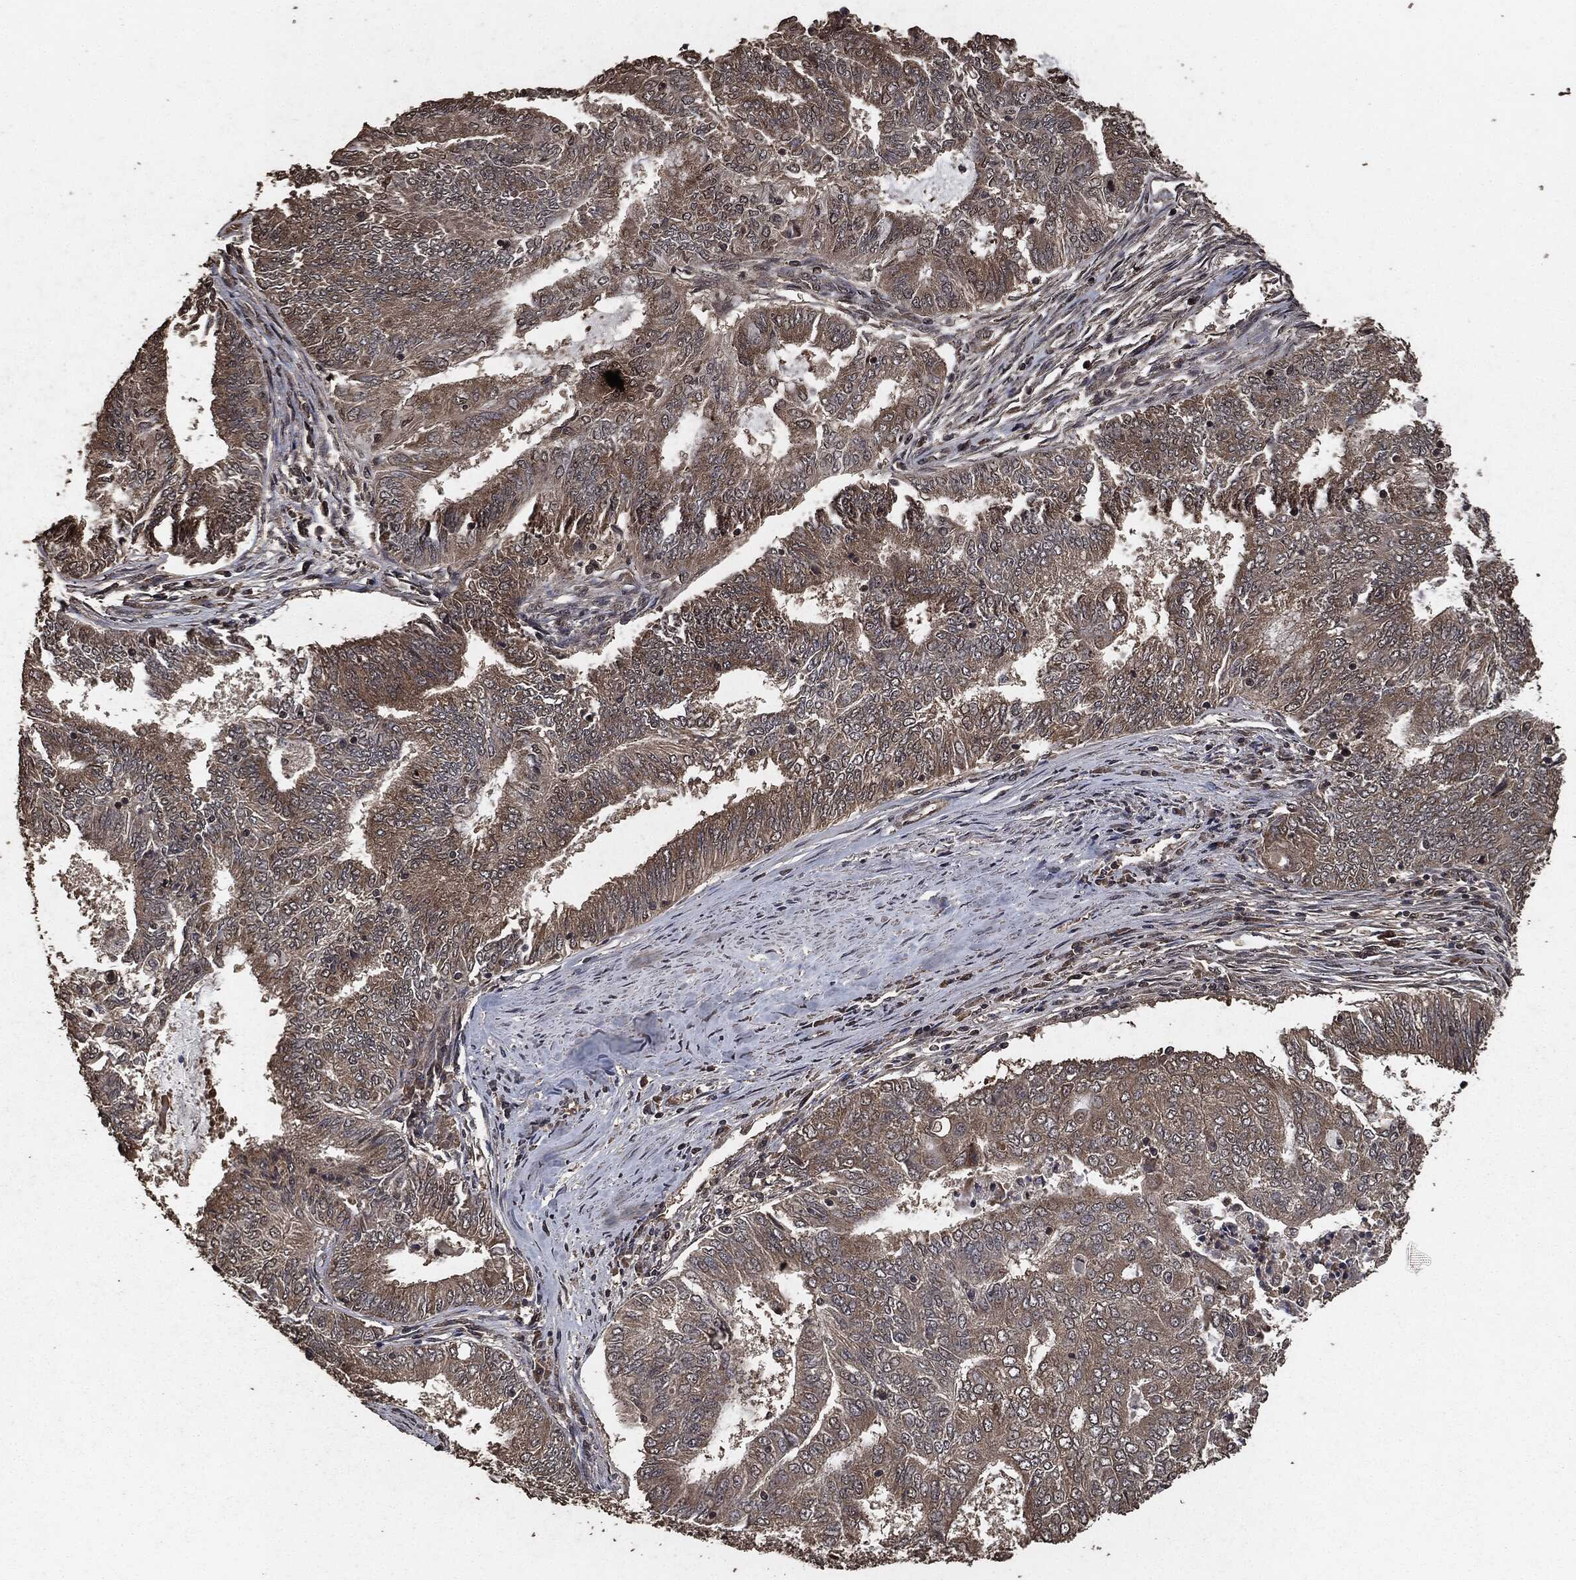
{"staining": {"intensity": "weak", "quantity": "25%-75%", "location": "cytoplasmic/membranous"}, "tissue": "endometrial cancer", "cell_type": "Tumor cells", "image_type": "cancer", "snomed": [{"axis": "morphology", "description": "Adenocarcinoma, NOS"}, {"axis": "topography", "description": "Endometrium"}], "caption": "Weak cytoplasmic/membranous staining for a protein is appreciated in approximately 25%-75% of tumor cells of endometrial cancer (adenocarcinoma) using IHC.", "gene": "AKT1S1", "patient": {"sex": "female", "age": 62}}